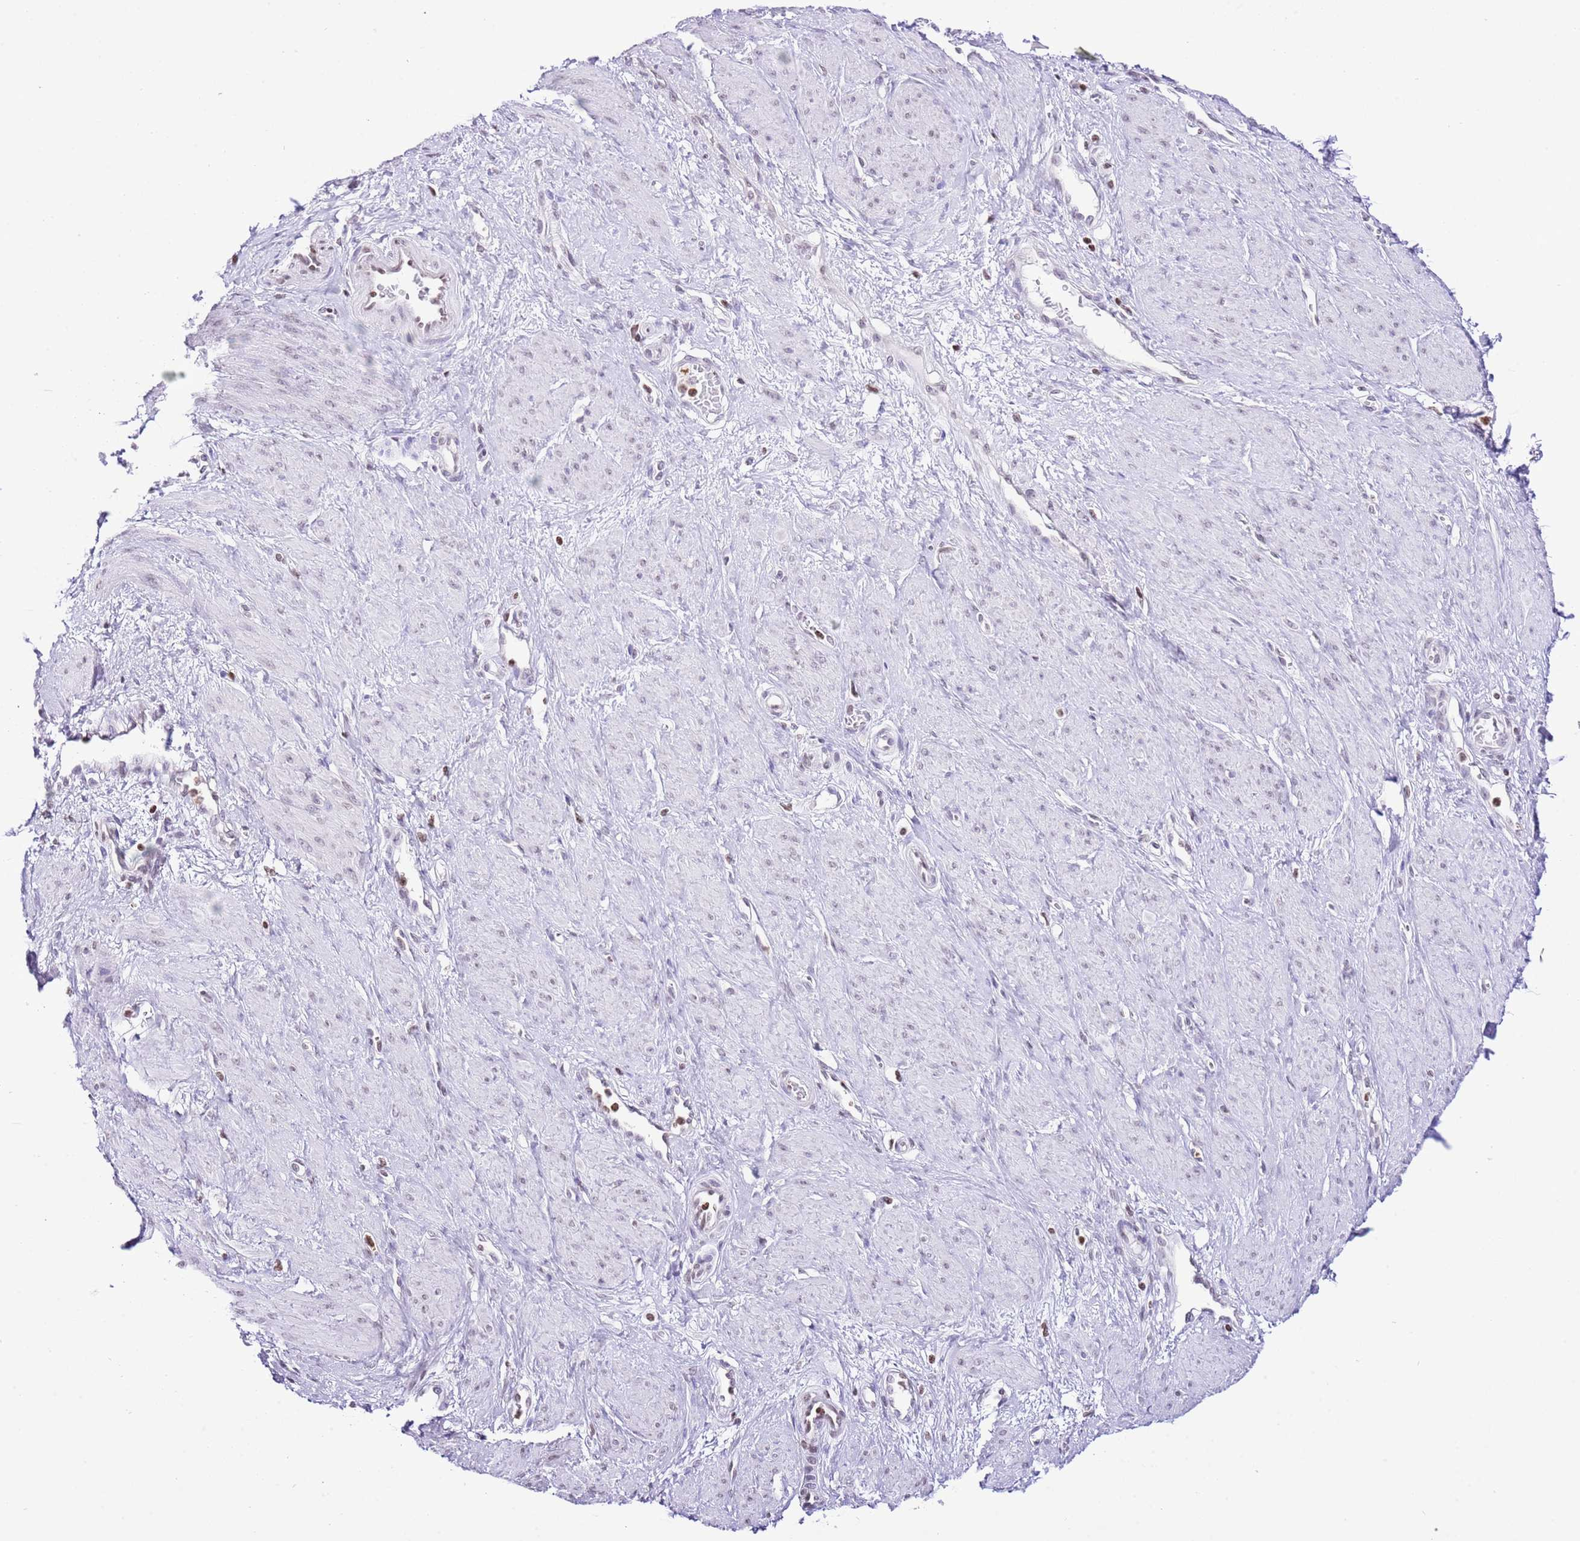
{"staining": {"intensity": "weak", "quantity": "<25%", "location": "nuclear"}, "tissue": "smooth muscle", "cell_type": "Smooth muscle cells", "image_type": "normal", "snomed": [{"axis": "morphology", "description": "Normal tissue, NOS"}, {"axis": "topography", "description": "Smooth muscle"}, {"axis": "topography", "description": "Uterus"}], "caption": "IHC photomicrograph of unremarkable human smooth muscle stained for a protein (brown), which shows no positivity in smooth muscle cells.", "gene": "PRR15", "patient": {"sex": "female", "age": 39}}